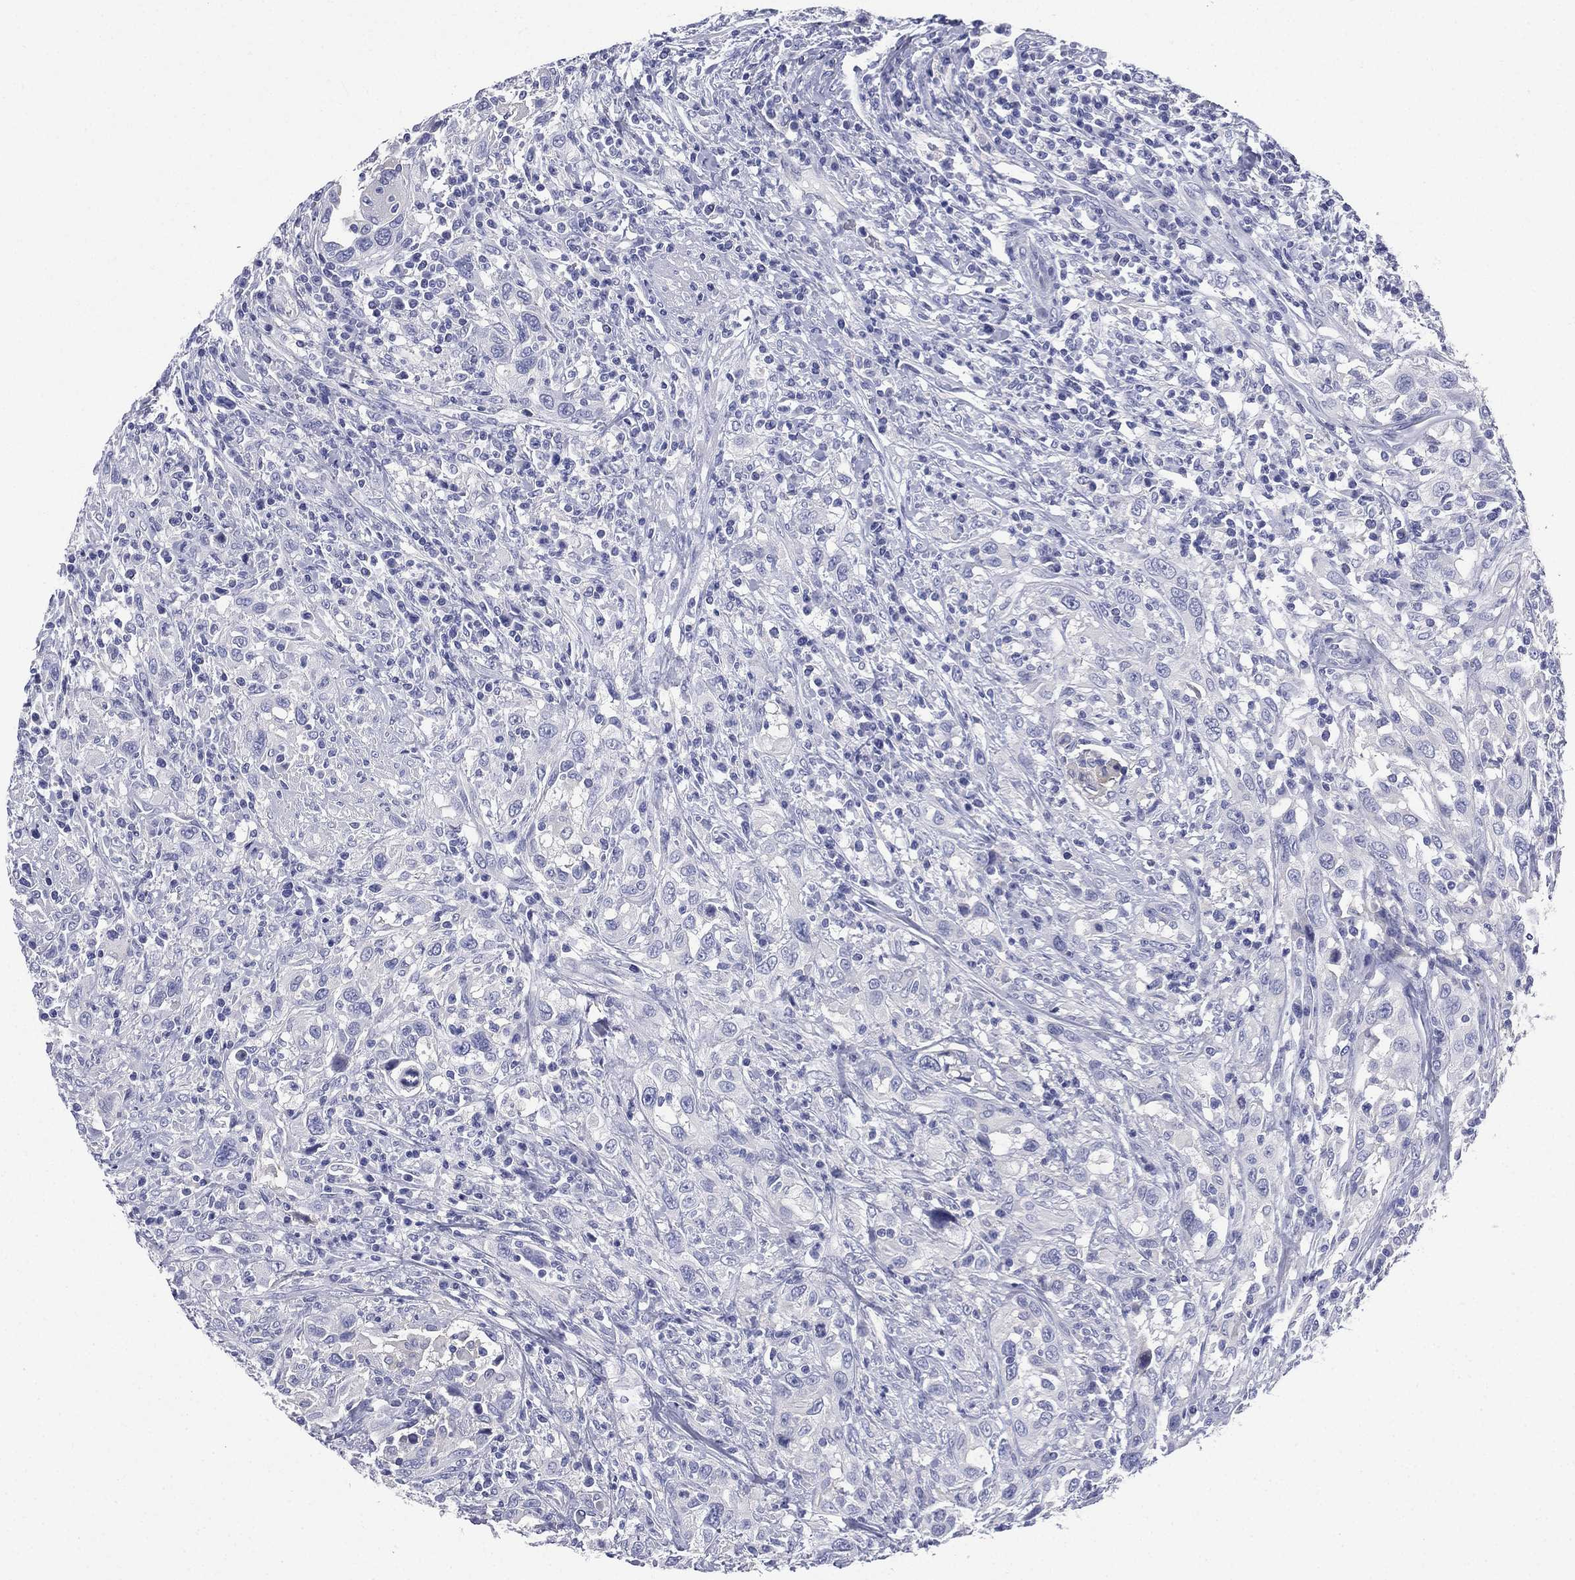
{"staining": {"intensity": "negative", "quantity": "none", "location": "none"}, "tissue": "urothelial cancer", "cell_type": "Tumor cells", "image_type": "cancer", "snomed": [{"axis": "morphology", "description": "Urothelial carcinoma, NOS"}, {"axis": "morphology", "description": "Urothelial carcinoma, High grade"}, {"axis": "topography", "description": "Urinary bladder"}], "caption": "Immunohistochemistry photomicrograph of transitional cell carcinoma stained for a protein (brown), which displays no expression in tumor cells.", "gene": "FCER2", "patient": {"sex": "female", "age": 64}}